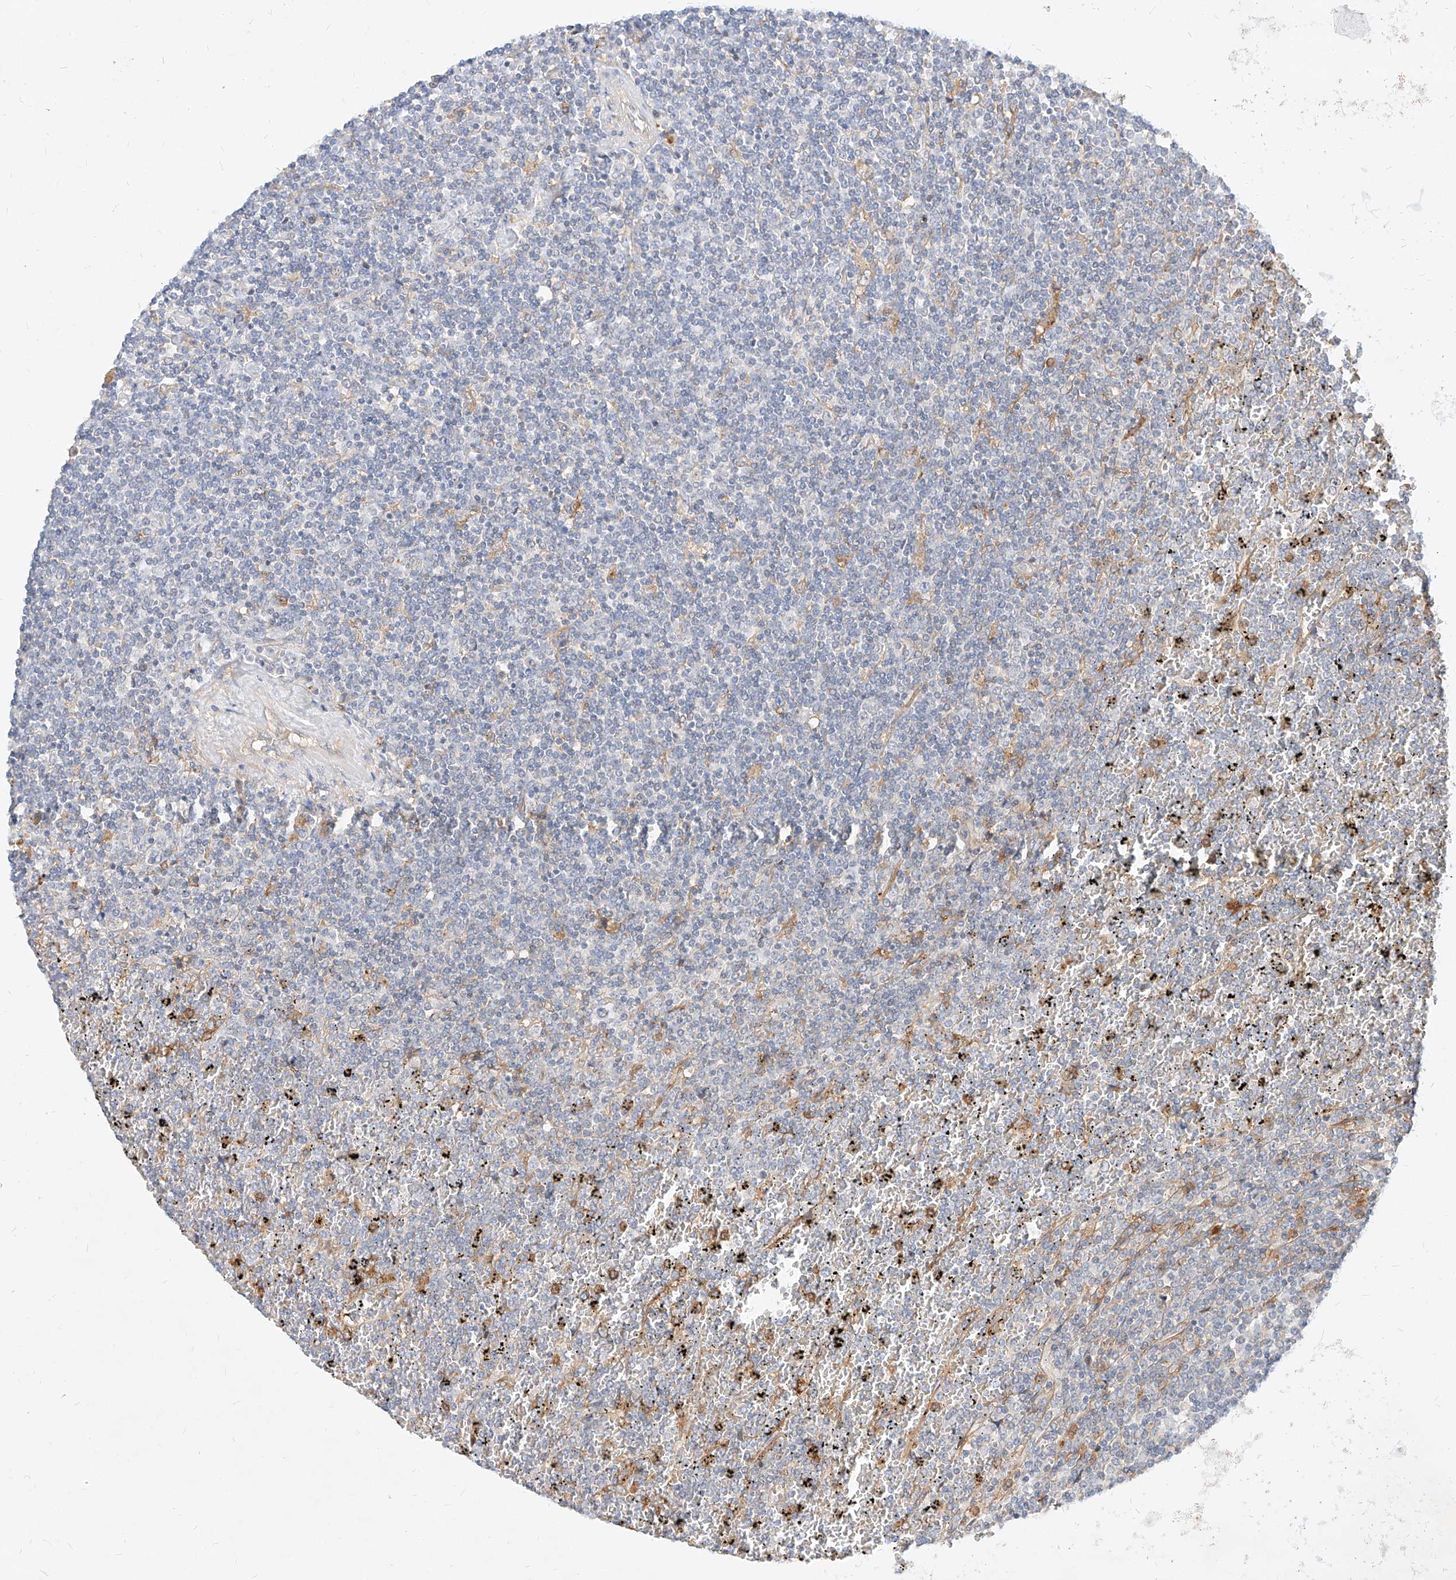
{"staining": {"intensity": "negative", "quantity": "none", "location": "none"}, "tissue": "lymphoma", "cell_type": "Tumor cells", "image_type": "cancer", "snomed": [{"axis": "morphology", "description": "Malignant lymphoma, non-Hodgkin's type, Low grade"}, {"axis": "topography", "description": "Spleen"}], "caption": "There is no significant positivity in tumor cells of lymphoma.", "gene": "NFAM1", "patient": {"sex": "female", "age": 19}}